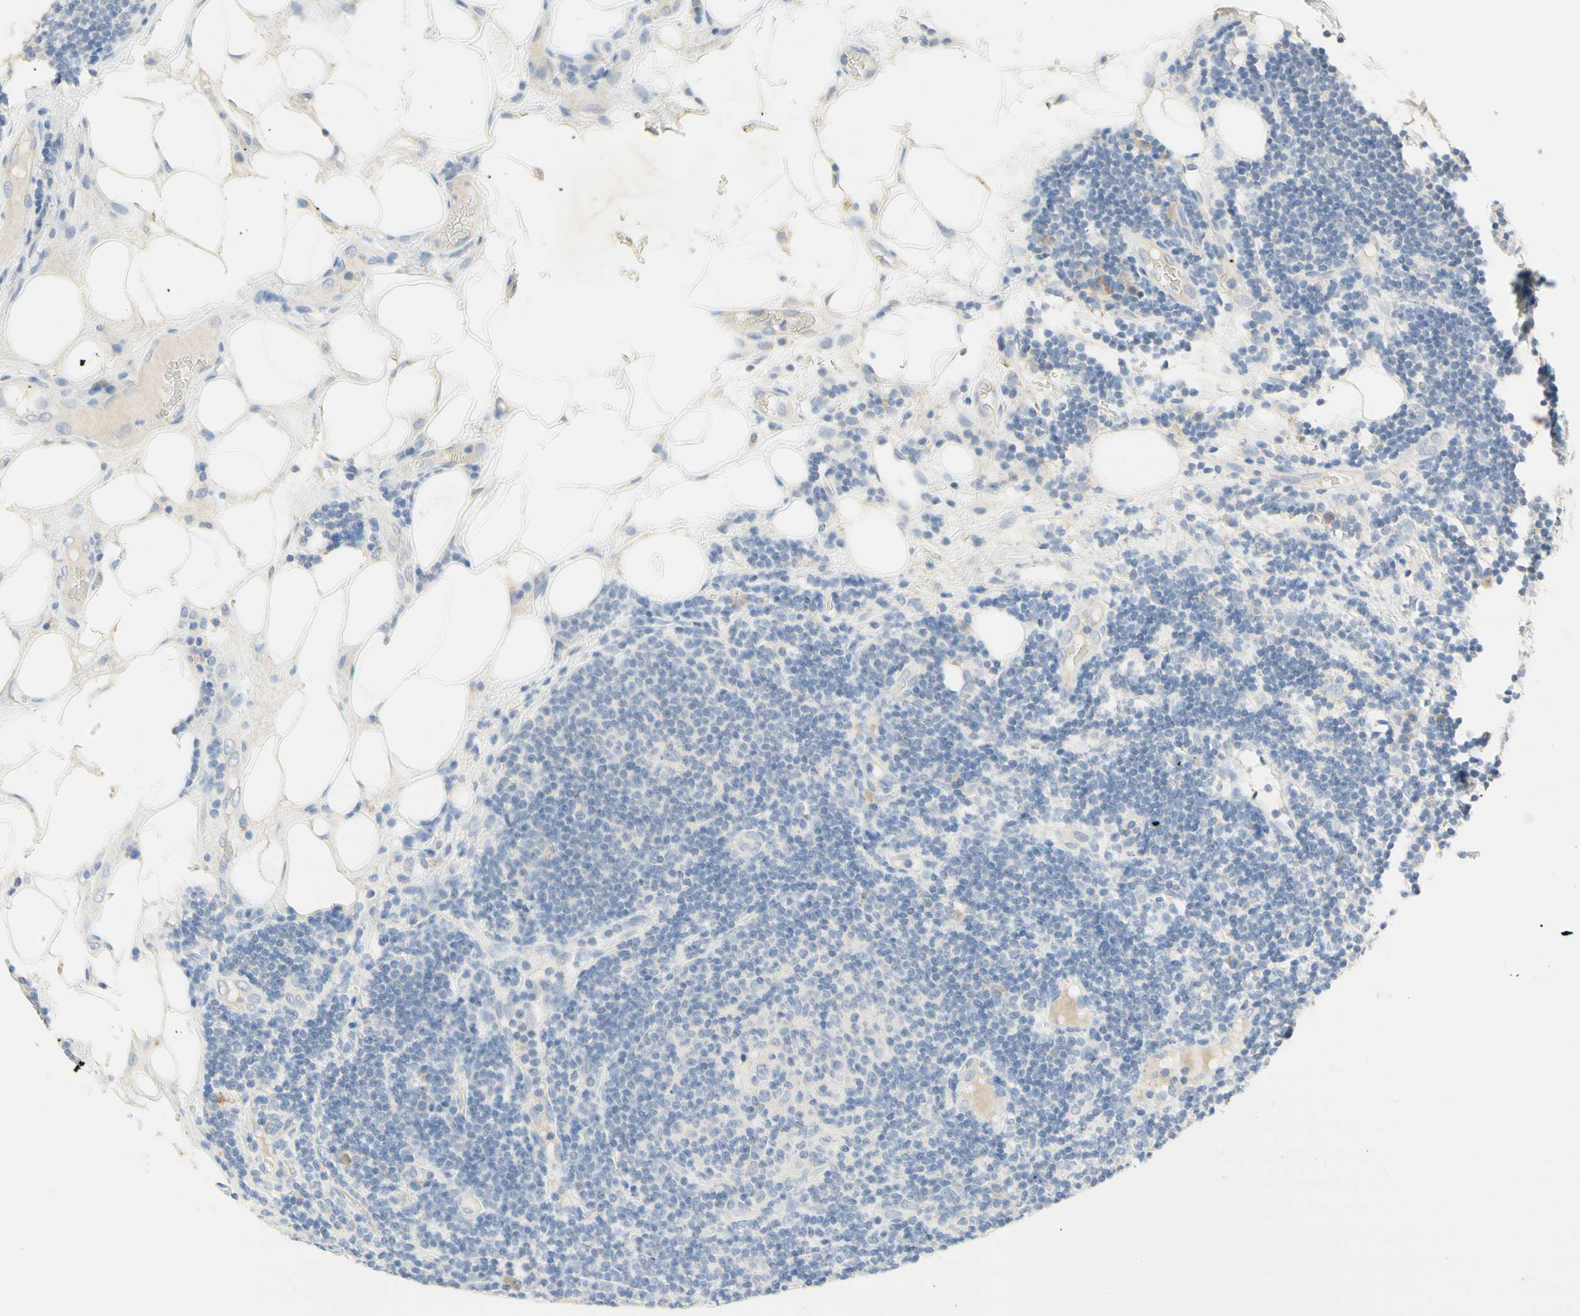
{"staining": {"intensity": "negative", "quantity": "none", "location": "none"}, "tissue": "lymphoma", "cell_type": "Tumor cells", "image_type": "cancer", "snomed": [{"axis": "morphology", "description": "Malignant lymphoma, non-Hodgkin's type, Low grade"}, {"axis": "topography", "description": "Lymph node"}], "caption": "There is no significant expression in tumor cells of low-grade malignant lymphoma, non-Hodgkin's type.", "gene": "NECTIN4", "patient": {"sex": "male", "age": 83}}